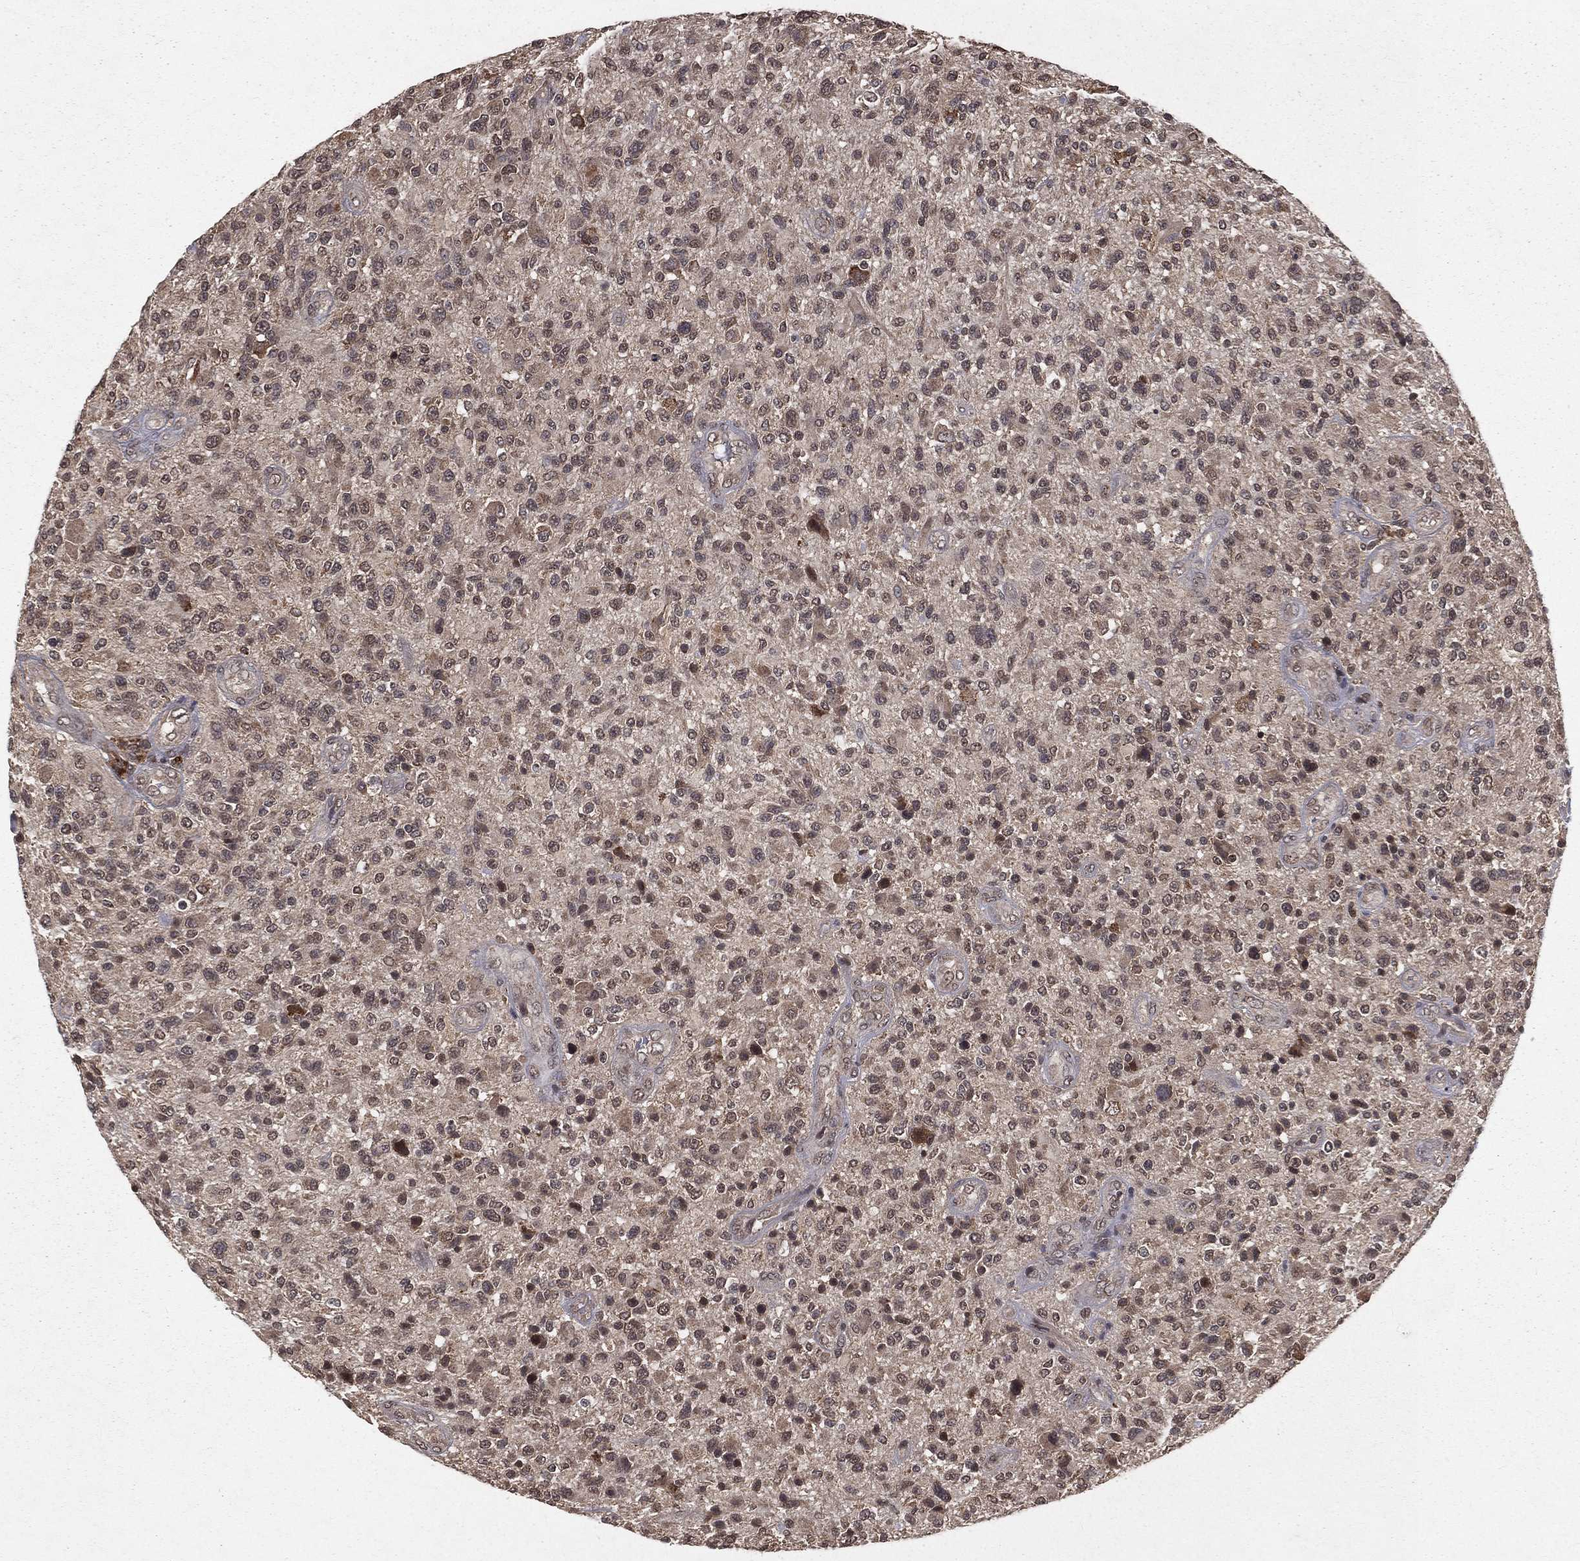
{"staining": {"intensity": "weak", "quantity": "<25%", "location": "cytoplasmic/membranous"}, "tissue": "glioma", "cell_type": "Tumor cells", "image_type": "cancer", "snomed": [{"axis": "morphology", "description": "Glioma, malignant, High grade"}, {"axis": "topography", "description": "Brain"}], "caption": "The micrograph demonstrates no significant staining in tumor cells of glioma.", "gene": "ZDHHC15", "patient": {"sex": "male", "age": 47}}